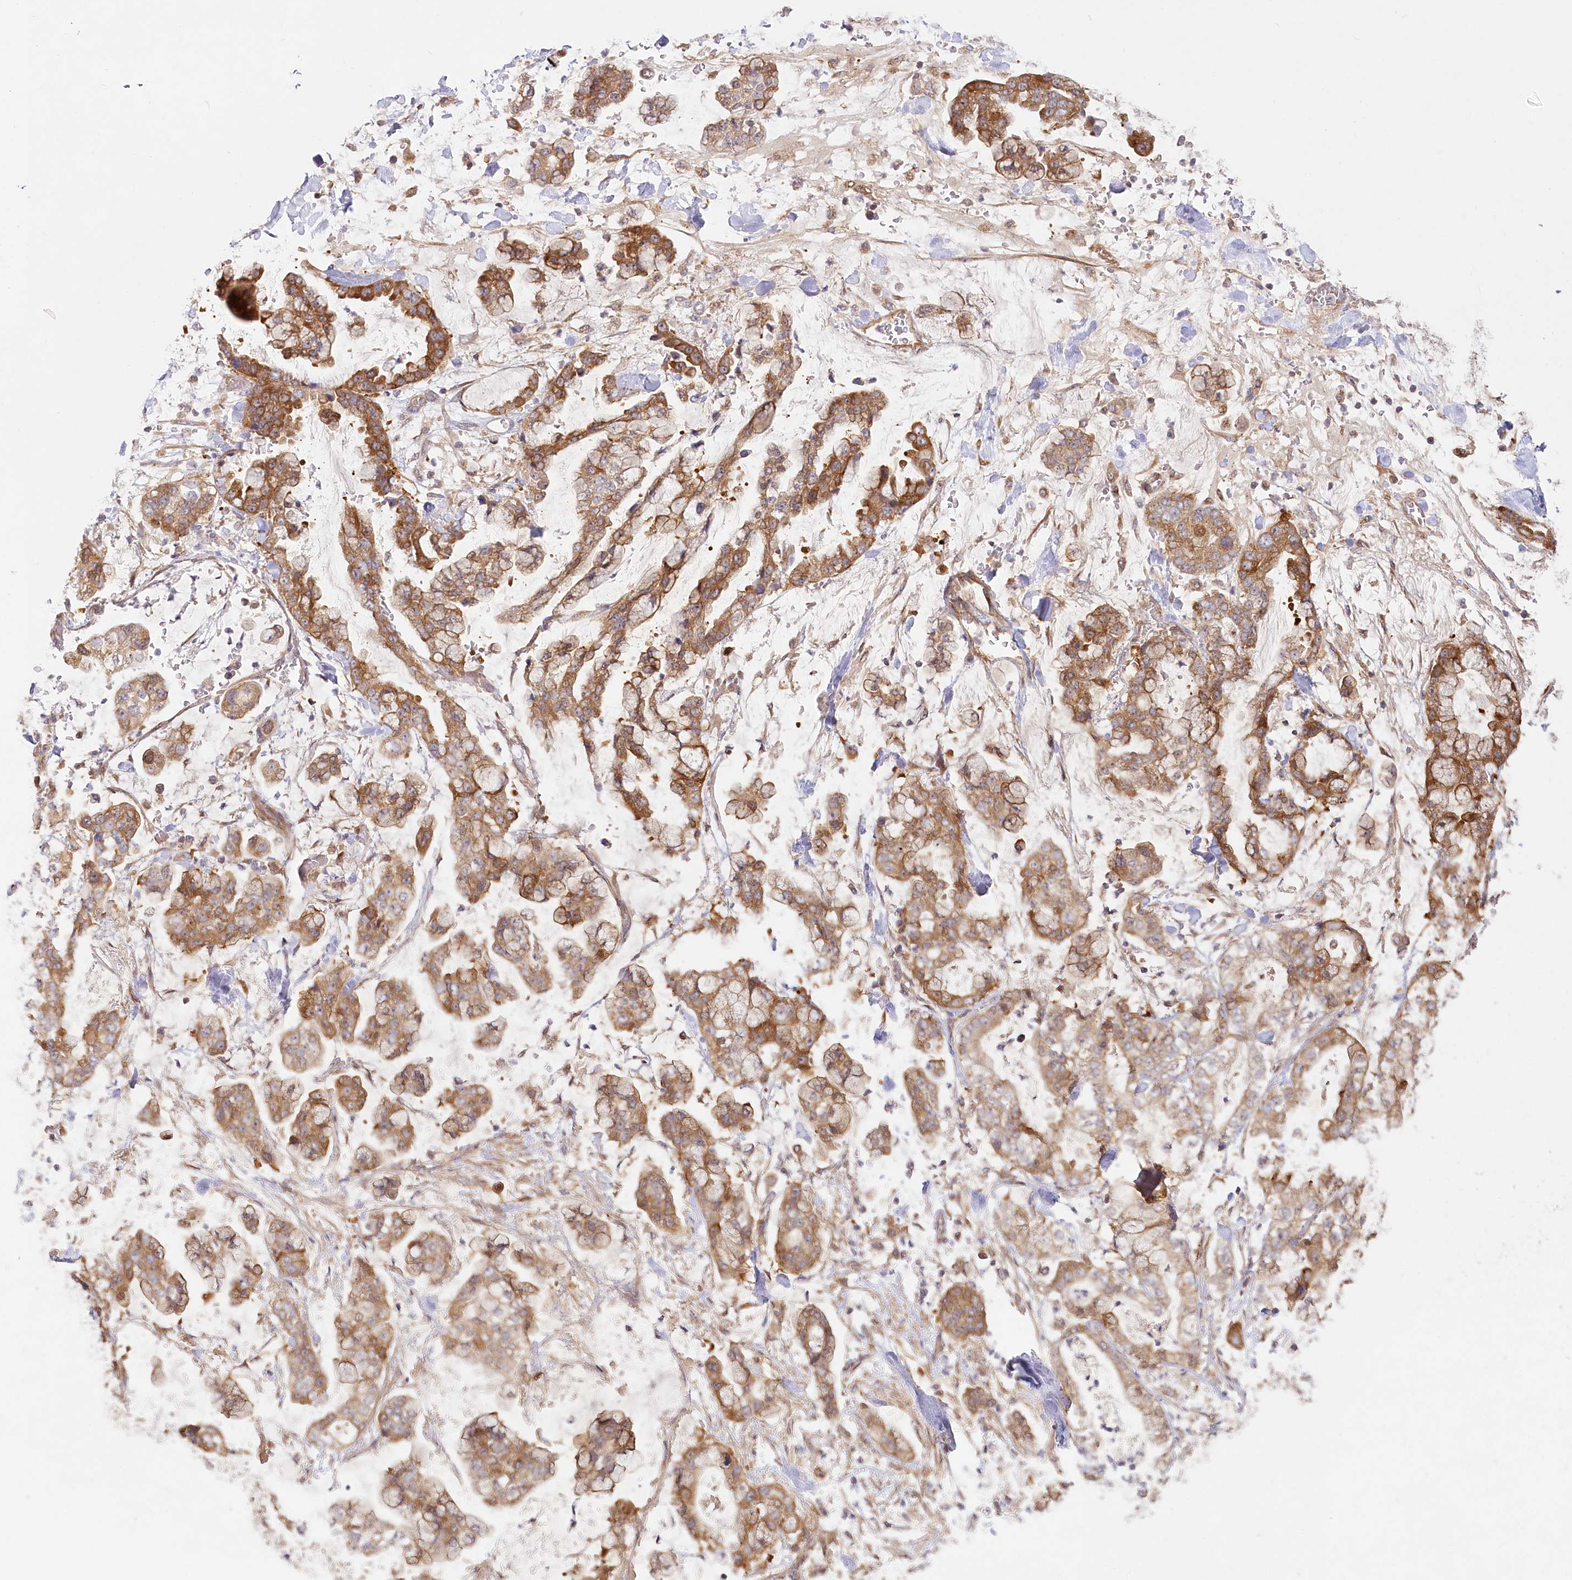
{"staining": {"intensity": "moderate", "quantity": ">75%", "location": "cytoplasmic/membranous"}, "tissue": "stomach cancer", "cell_type": "Tumor cells", "image_type": "cancer", "snomed": [{"axis": "morphology", "description": "Normal tissue, NOS"}, {"axis": "morphology", "description": "Adenocarcinoma, NOS"}, {"axis": "topography", "description": "Stomach, upper"}, {"axis": "topography", "description": "Stomach"}], "caption": "IHC photomicrograph of neoplastic tissue: stomach cancer stained using immunohistochemistry (IHC) exhibits medium levels of moderate protein expression localized specifically in the cytoplasmic/membranous of tumor cells, appearing as a cytoplasmic/membranous brown color.", "gene": "INPP4B", "patient": {"sex": "male", "age": 76}}